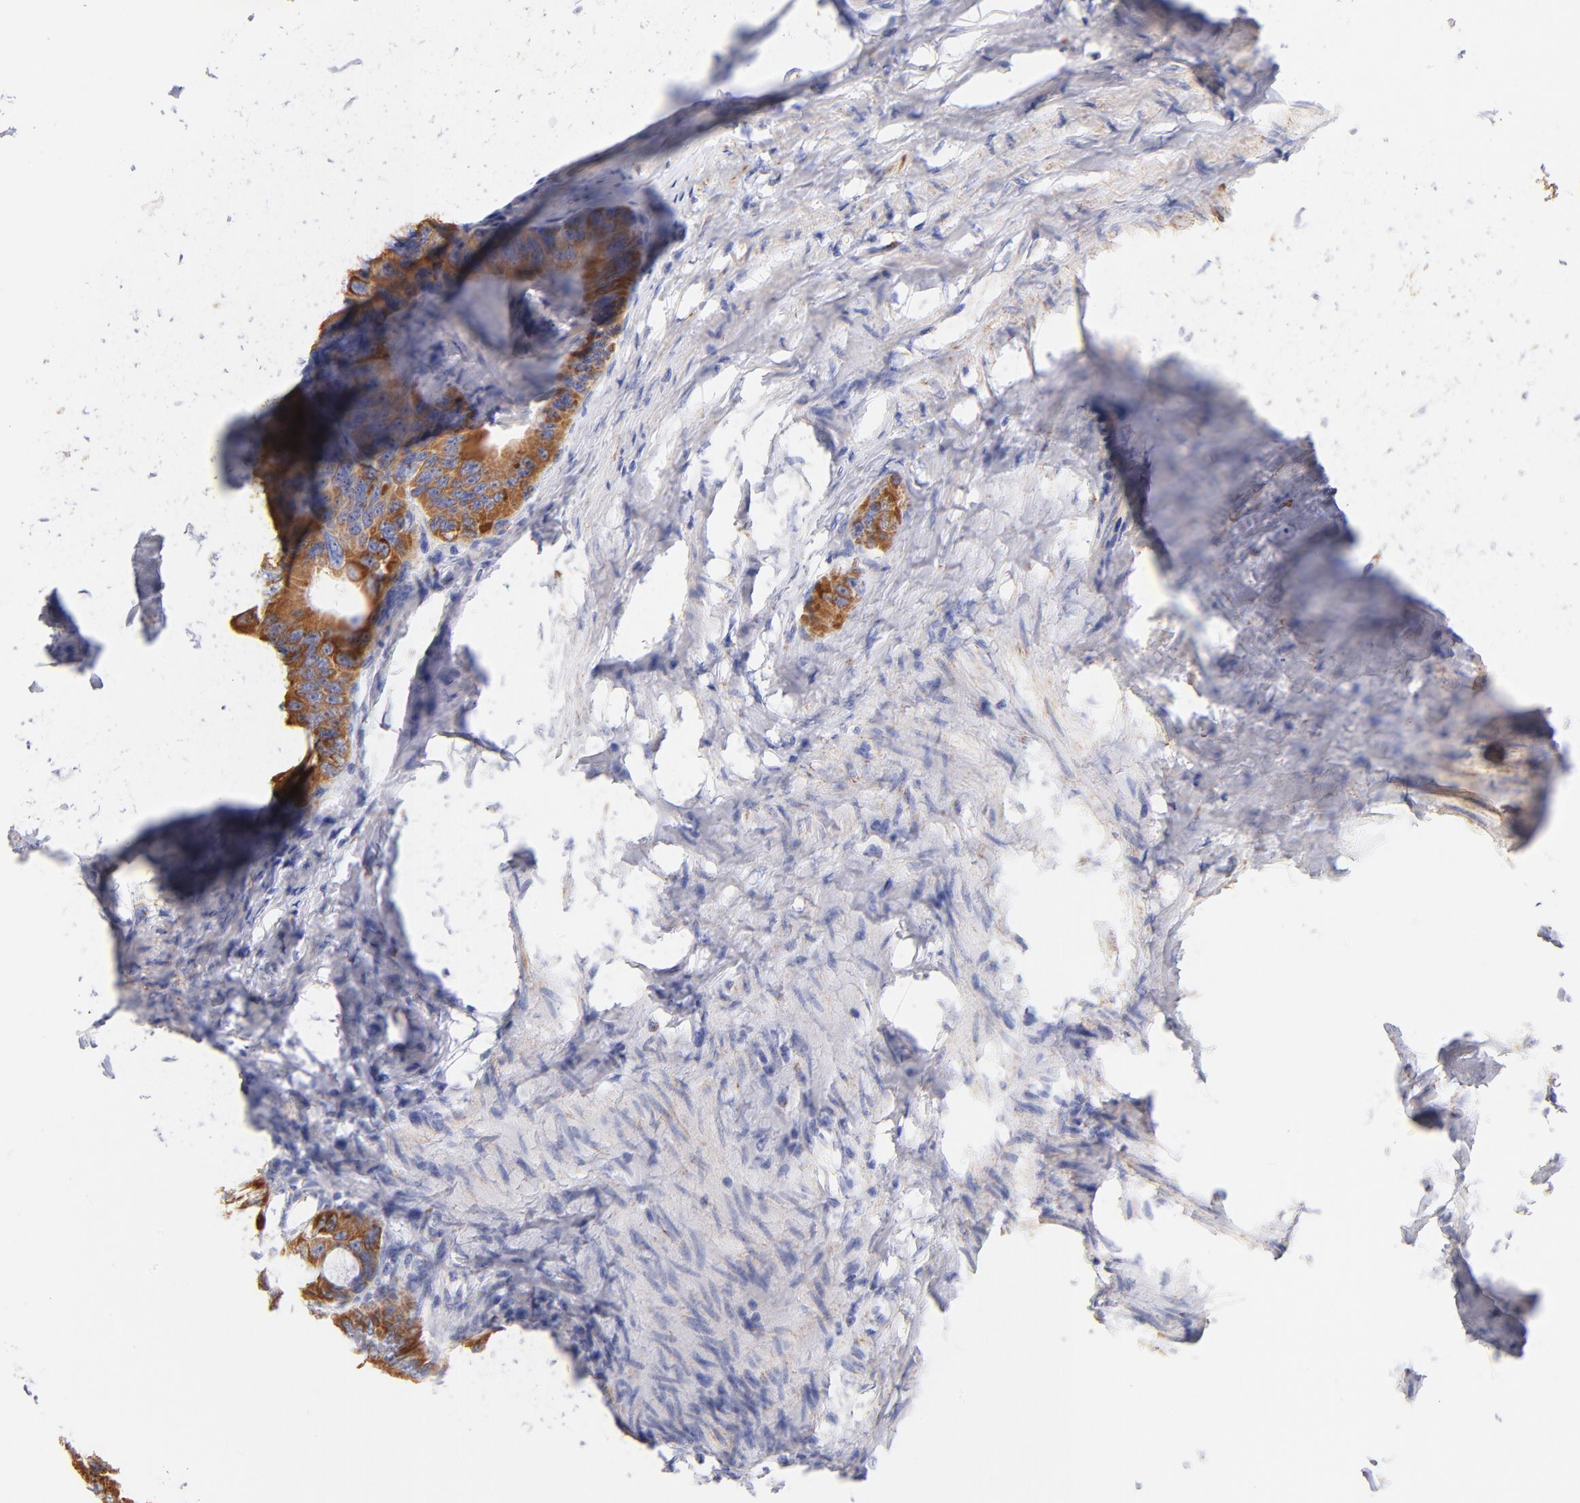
{"staining": {"intensity": "moderate", "quantity": ">75%", "location": "cytoplasmic/membranous"}, "tissue": "colorectal cancer", "cell_type": "Tumor cells", "image_type": "cancer", "snomed": [{"axis": "morphology", "description": "Adenocarcinoma, NOS"}, {"axis": "topography", "description": "Colon"}], "caption": "A brown stain highlights moderate cytoplasmic/membranous positivity of a protein in colorectal adenocarcinoma tumor cells.", "gene": "AIFM1", "patient": {"sex": "female", "age": 55}}